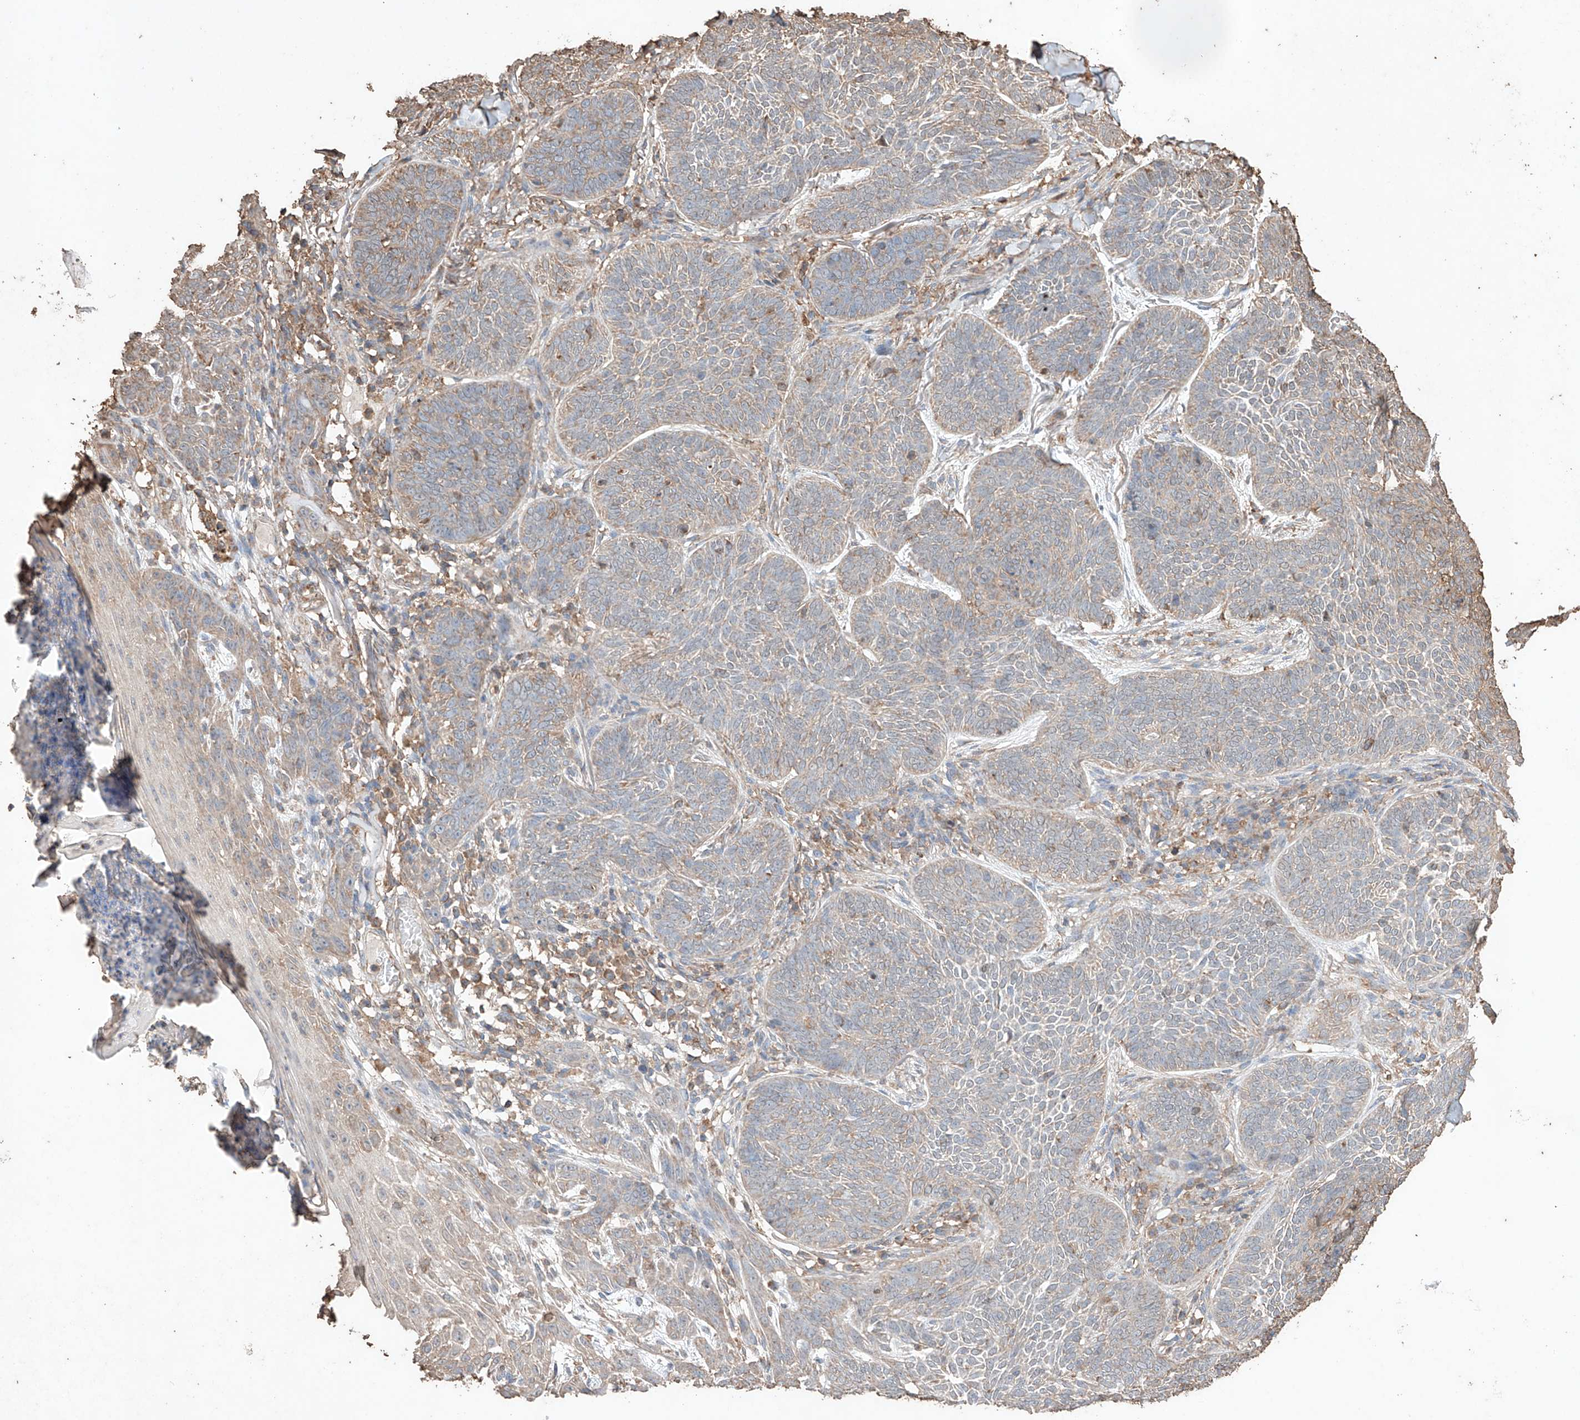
{"staining": {"intensity": "negative", "quantity": "none", "location": "none"}, "tissue": "skin cancer", "cell_type": "Tumor cells", "image_type": "cancer", "snomed": [{"axis": "morphology", "description": "Basal cell carcinoma"}, {"axis": "topography", "description": "Skin"}], "caption": "Immunohistochemical staining of human skin basal cell carcinoma displays no significant expression in tumor cells. Brightfield microscopy of immunohistochemistry (IHC) stained with DAB (brown) and hematoxylin (blue), captured at high magnification.", "gene": "M6PR", "patient": {"sex": "male", "age": 85}}